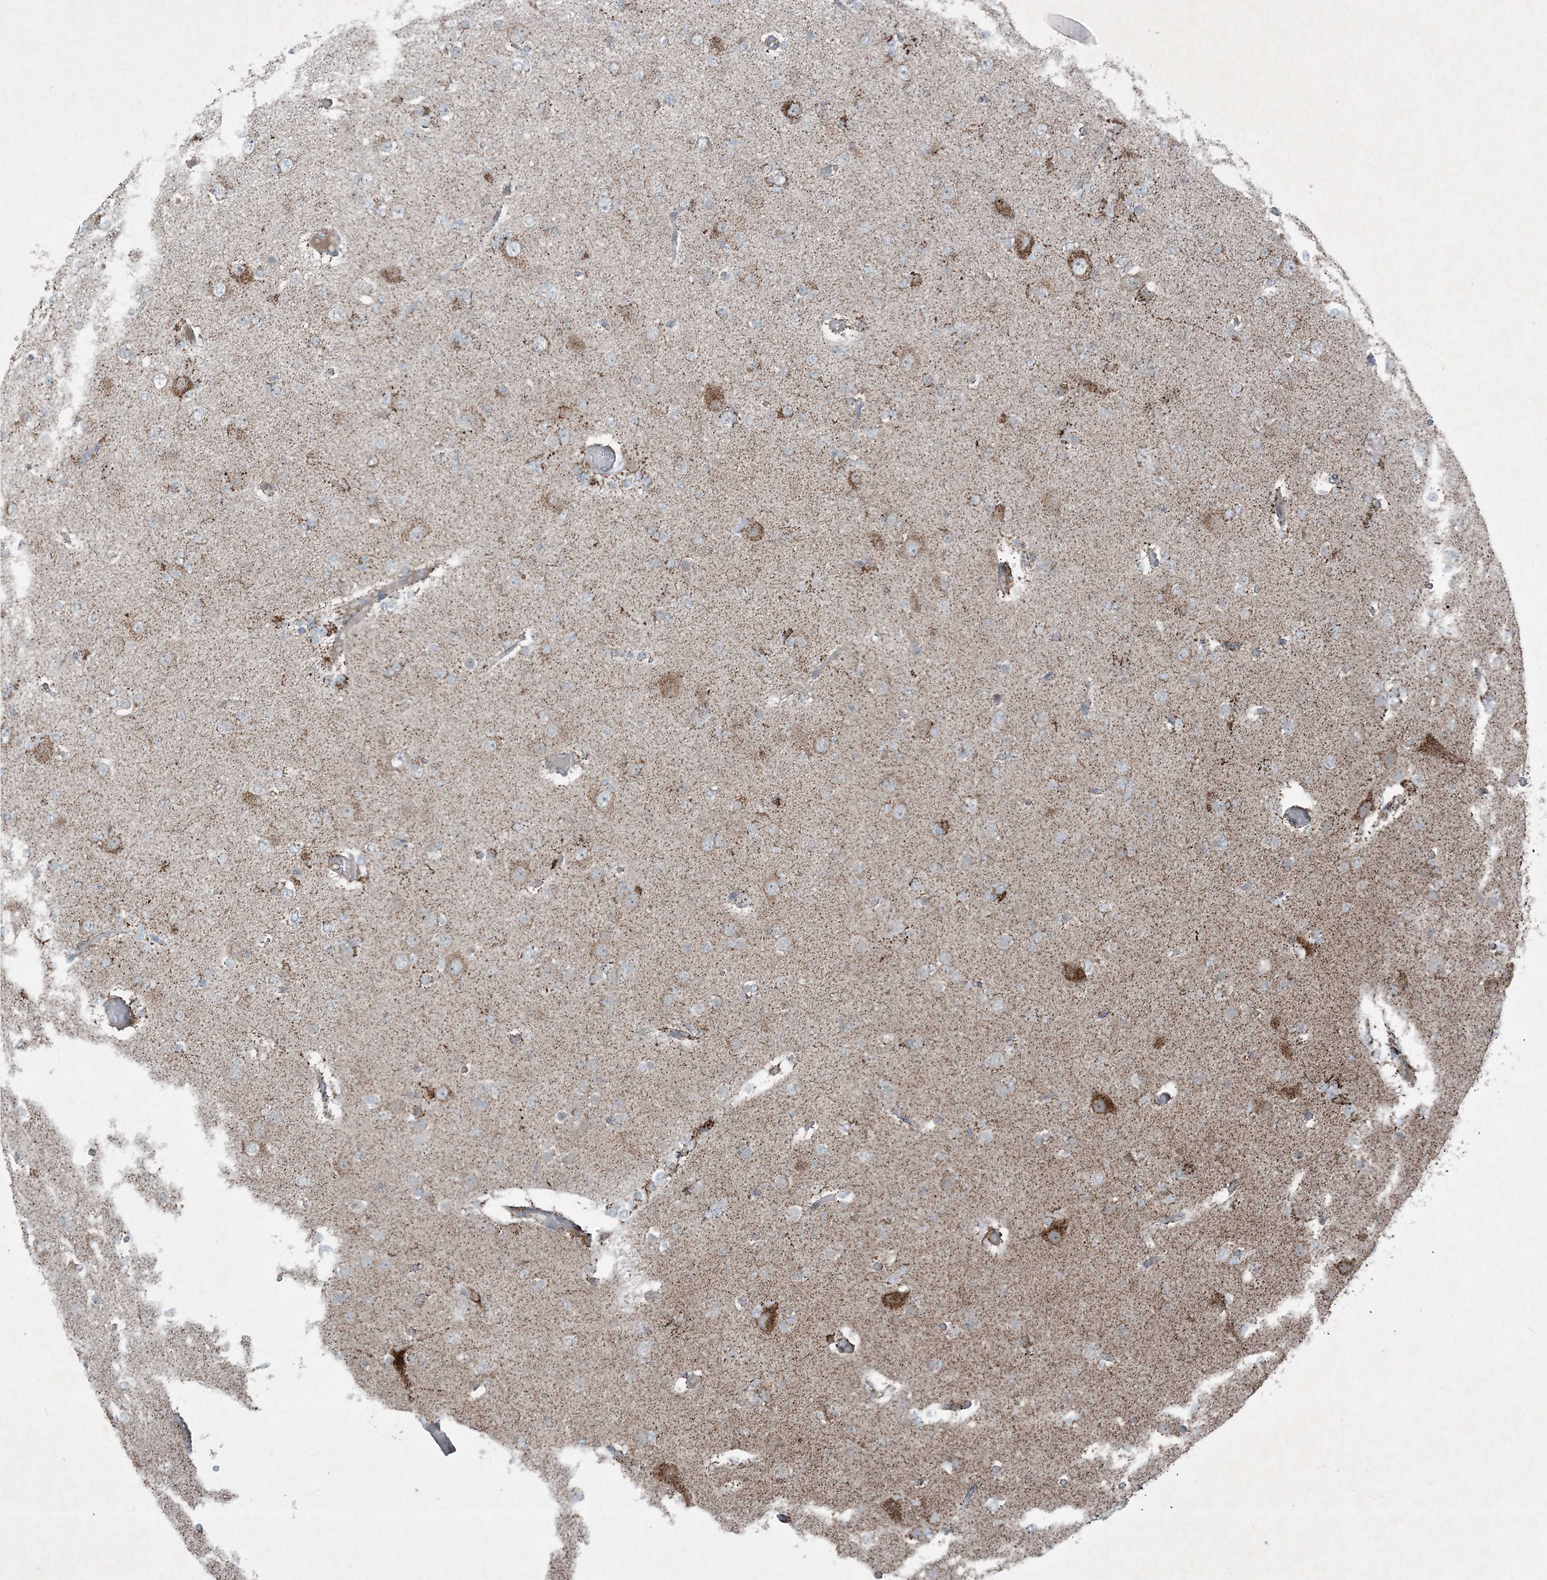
{"staining": {"intensity": "negative", "quantity": "none", "location": "none"}, "tissue": "glioma", "cell_type": "Tumor cells", "image_type": "cancer", "snomed": [{"axis": "morphology", "description": "Glioma, malignant, Low grade"}, {"axis": "topography", "description": "Brain"}], "caption": "IHC image of neoplastic tissue: low-grade glioma (malignant) stained with DAB displays no significant protein expression in tumor cells.", "gene": "PC", "patient": {"sex": "female", "age": 22}}